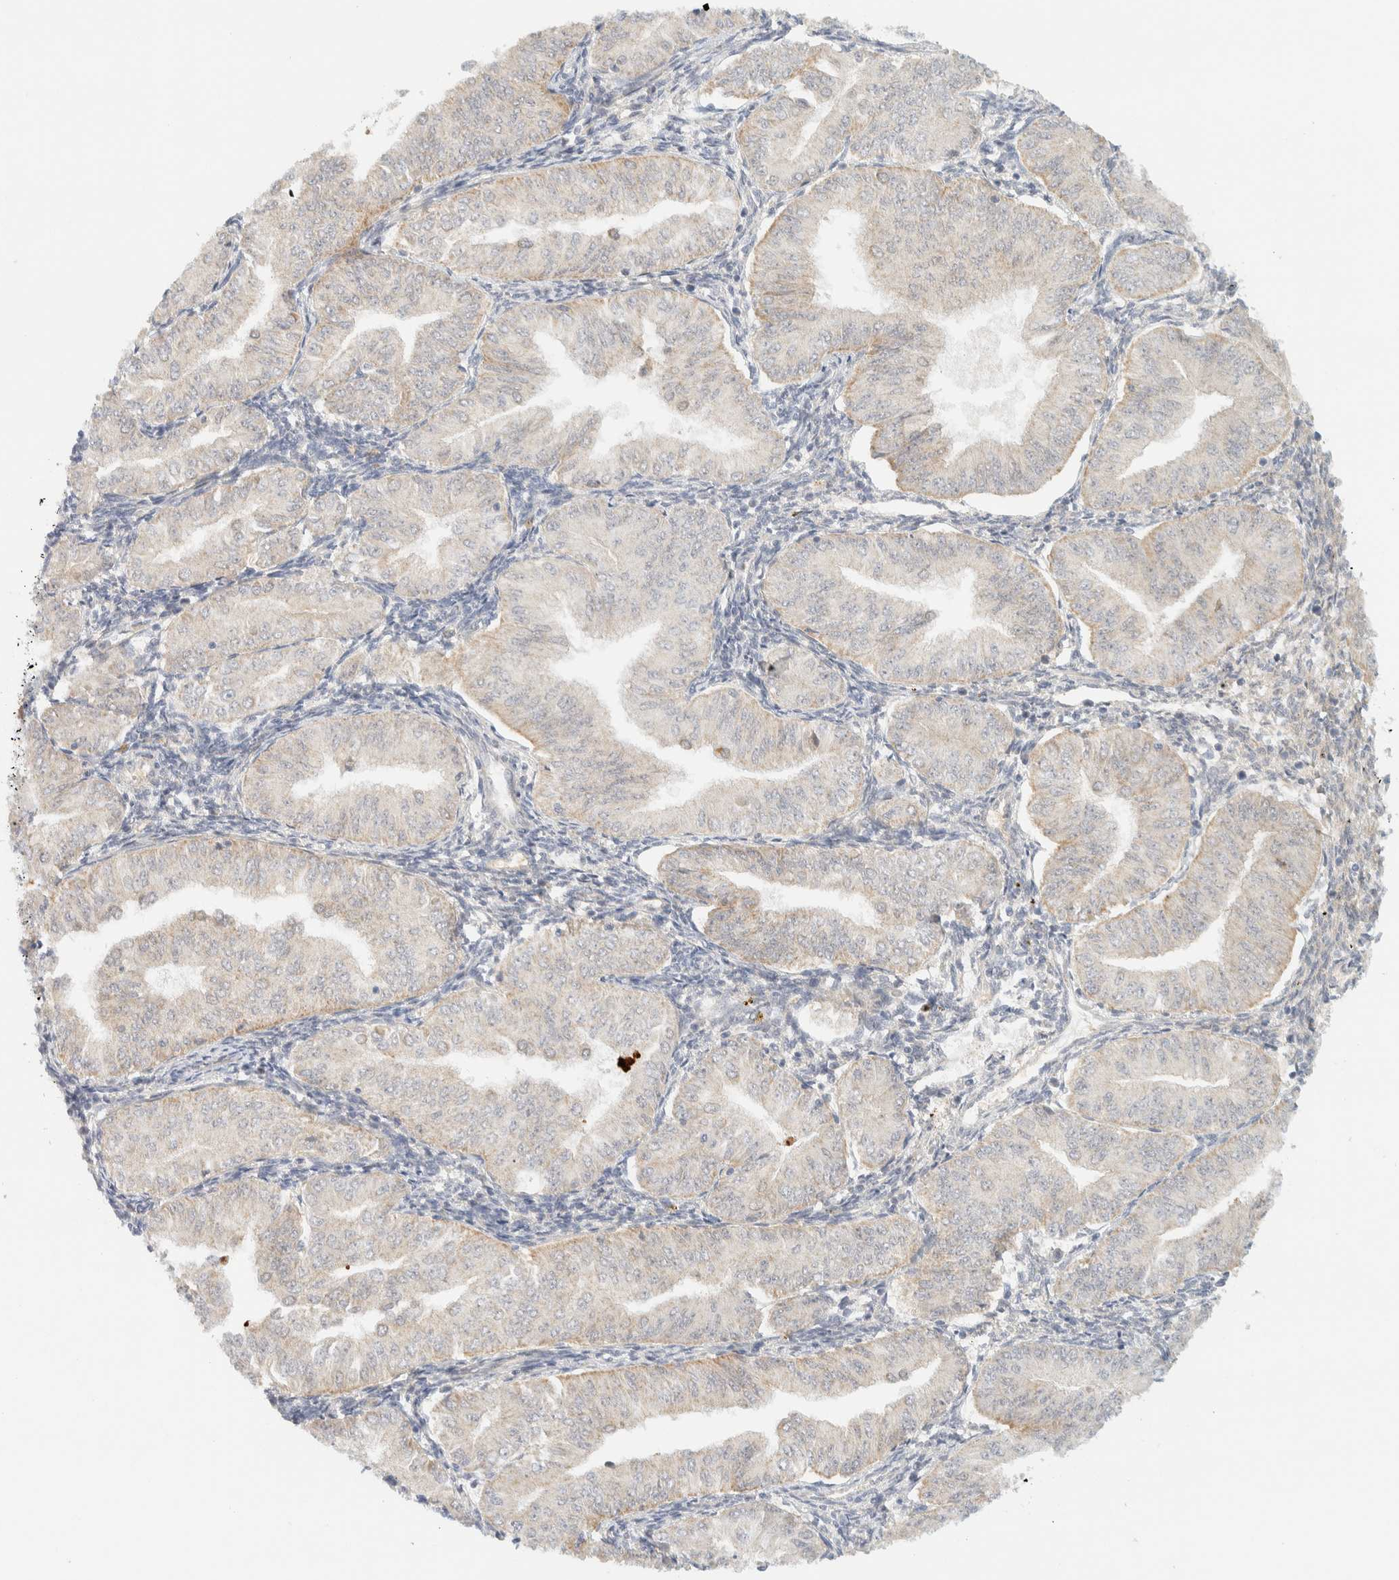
{"staining": {"intensity": "weak", "quantity": "<25%", "location": "cytoplasmic/membranous"}, "tissue": "endometrial cancer", "cell_type": "Tumor cells", "image_type": "cancer", "snomed": [{"axis": "morphology", "description": "Normal tissue, NOS"}, {"axis": "morphology", "description": "Adenocarcinoma, NOS"}, {"axis": "topography", "description": "Endometrium"}], "caption": "Image shows no protein staining in tumor cells of endometrial cancer tissue.", "gene": "TNK1", "patient": {"sex": "female", "age": 53}}